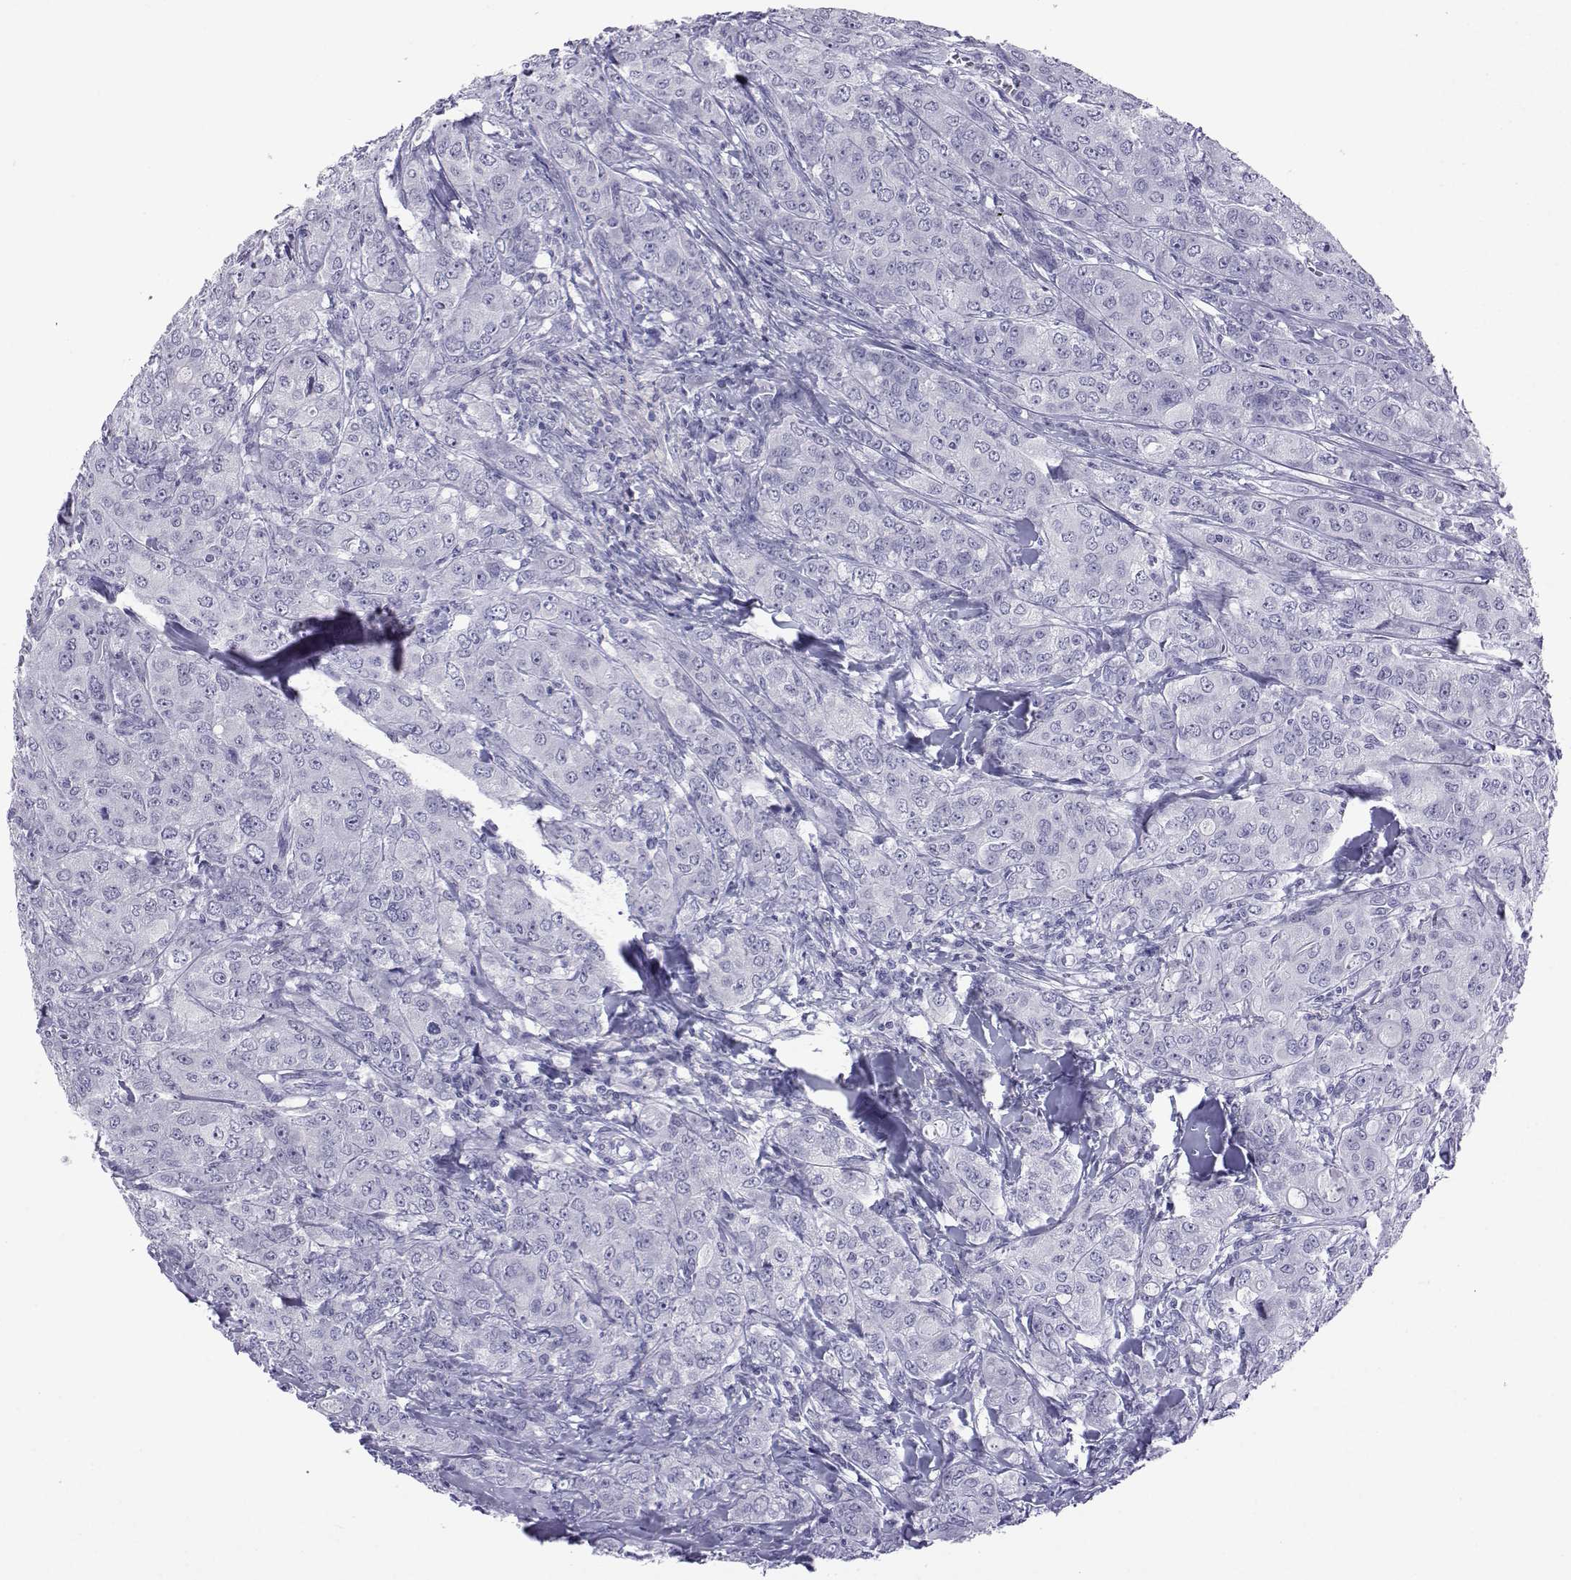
{"staining": {"intensity": "negative", "quantity": "none", "location": "none"}, "tissue": "breast cancer", "cell_type": "Tumor cells", "image_type": "cancer", "snomed": [{"axis": "morphology", "description": "Duct carcinoma"}, {"axis": "topography", "description": "Breast"}], "caption": "Immunohistochemistry histopathology image of human breast cancer (invasive ductal carcinoma) stained for a protein (brown), which displays no expression in tumor cells. The staining is performed using DAB (3,3'-diaminobenzidine) brown chromogen with nuclei counter-stained in using hematoxylin.", "gene": "ACTL7A", "patient": {"sex": "female", "age": 43}}